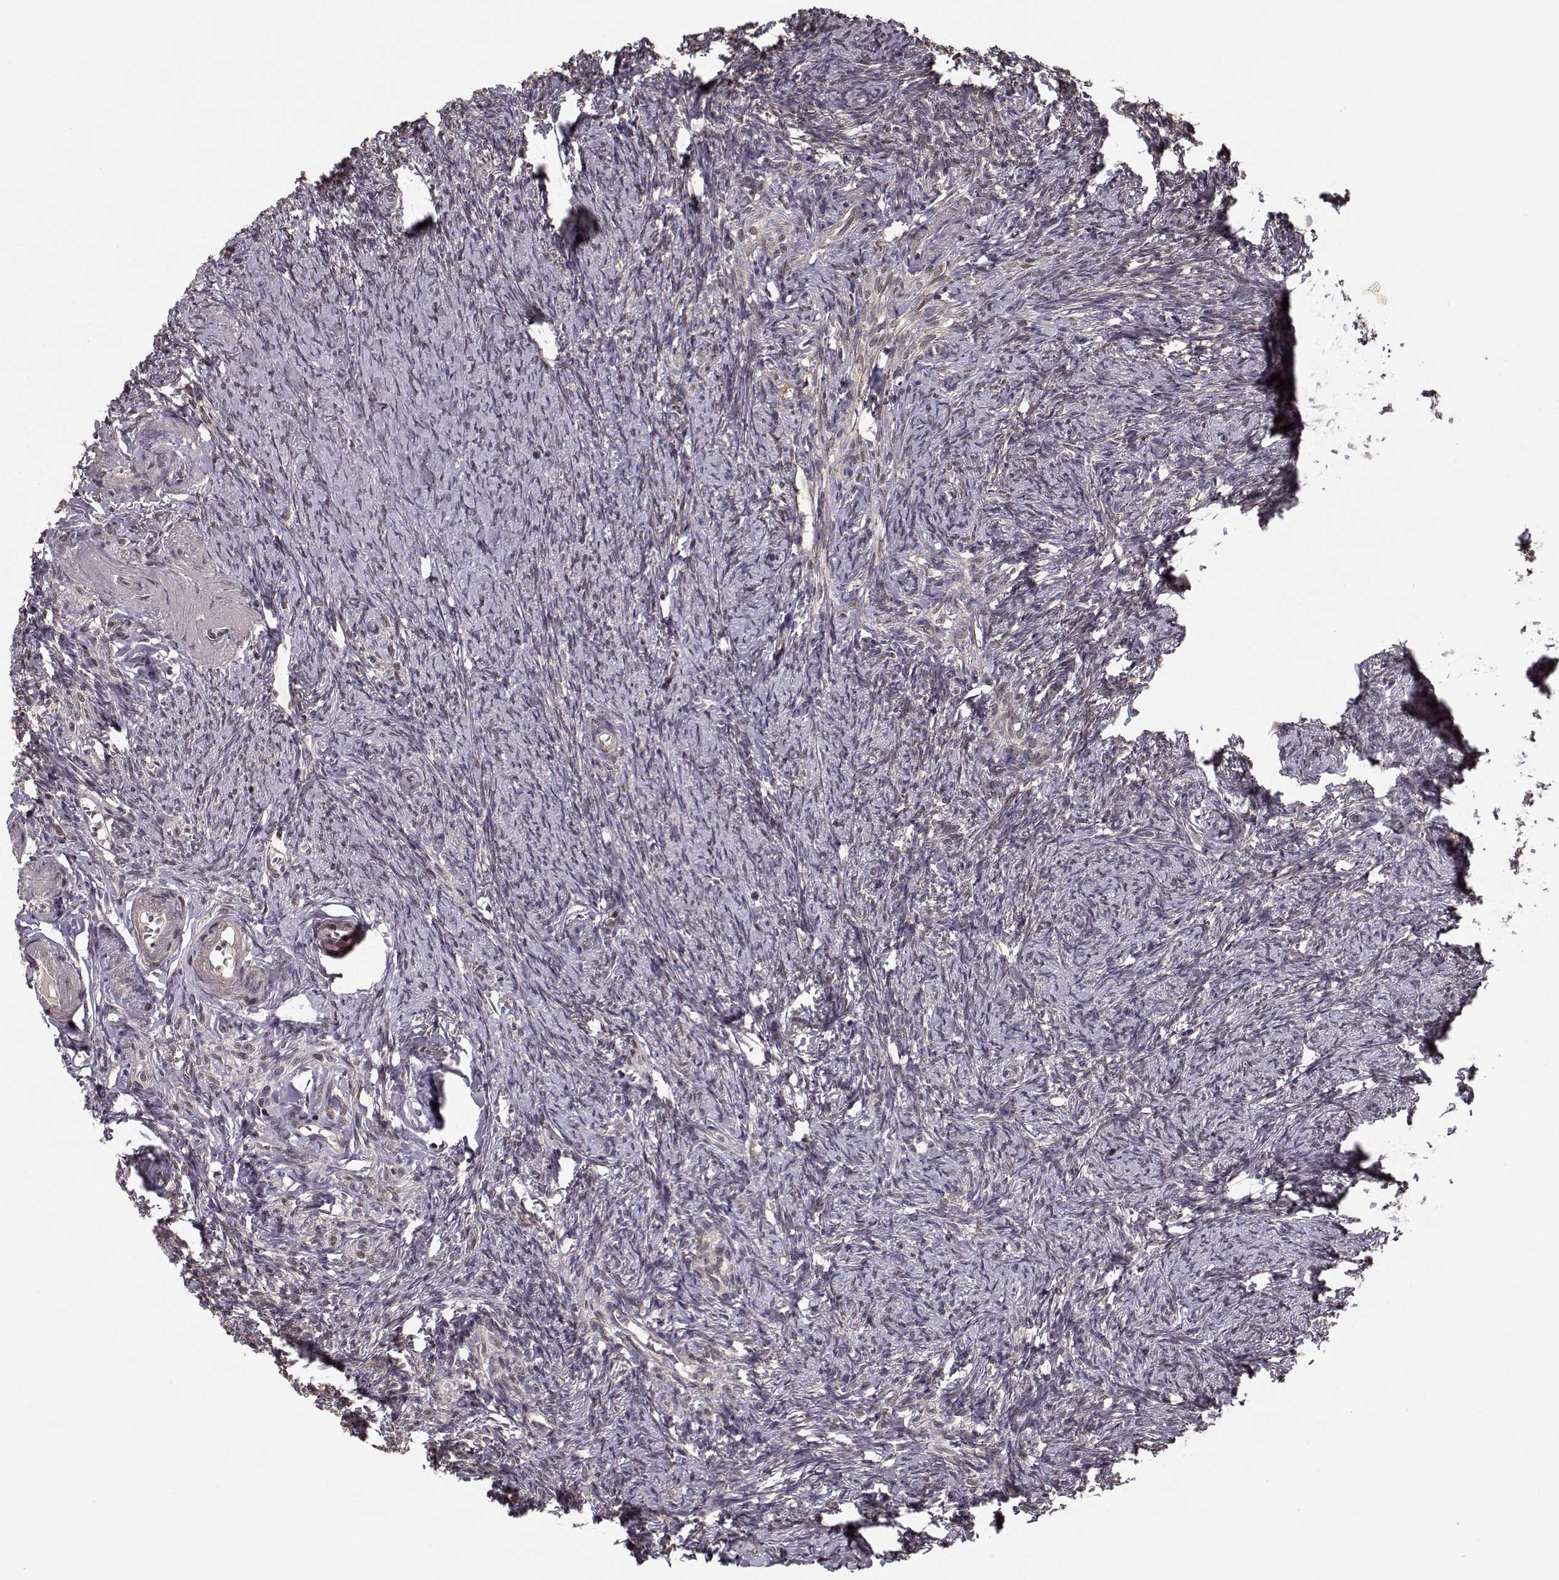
{"staining": {"intensity": "negative", "quantity": "none", "location": "none"}, "tissue": "ovary", "cell_type": "Ovarian stroma cells", "image_type": "normal", "snomed": [{"axis": "morphology", "description": "Normal tissue, NOS"}, {"axis": "topography", "description": "Ovary"}], "caption": "This is an immunohistochemistry (IHC) image of benign human ovary. There is no positivity in ovarian stroma cells.", "gene": "PLEKHG3", "patient": {"sex": "female", "age": 72}}